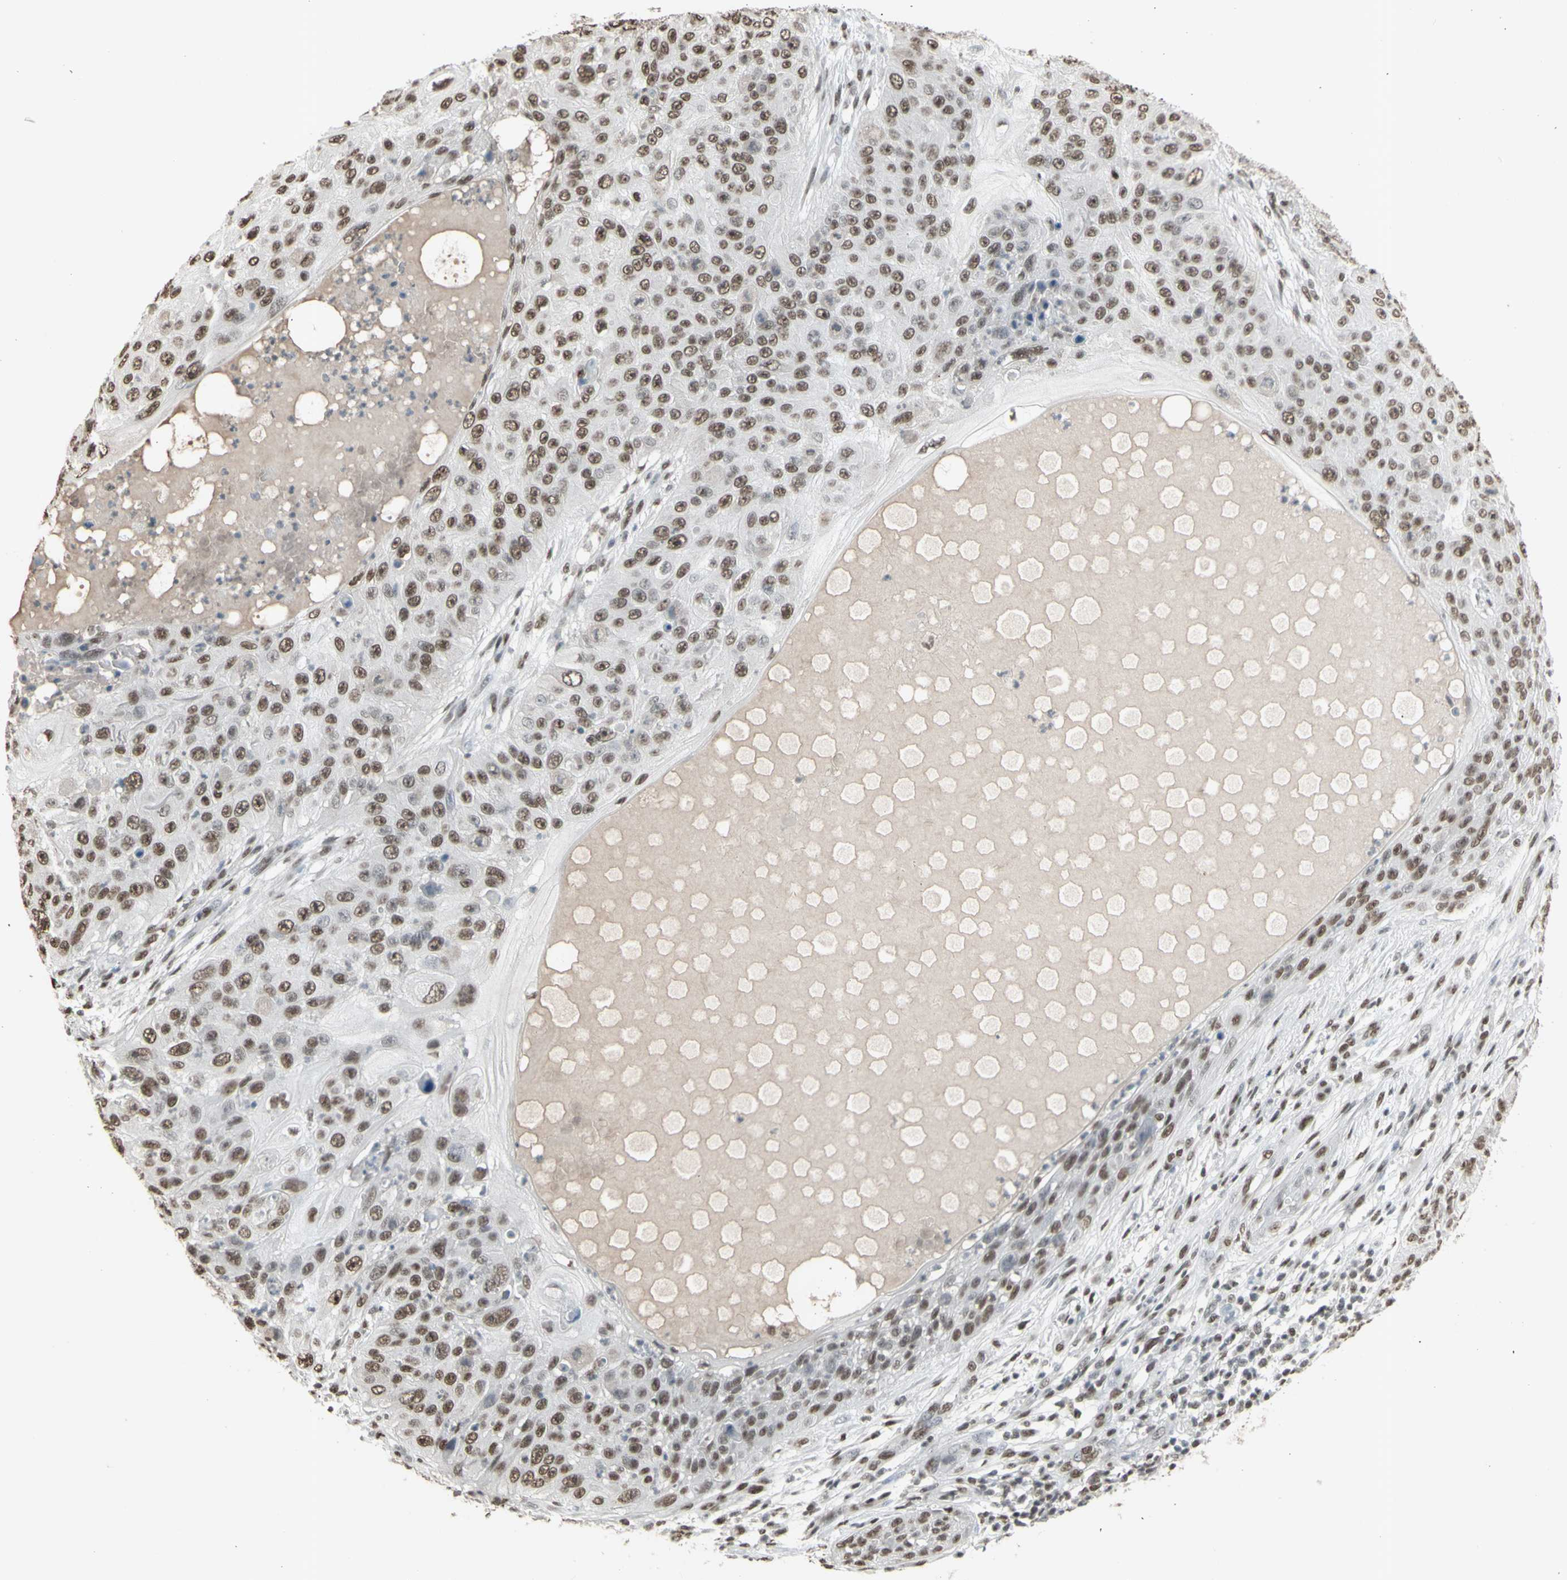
{"staining": {"intensity": "moderate", "quantity": ">75%", "location": "nuclear"}, "tissue": "skin cancer", "cell_type": "Tumor cells", "image_type": "cancer", "snomed": [{"axis": "morphology", "description": "Squamous cell carcinoma, NOS"}, {"axis": "topography", "description": "Skin"}], "caption": "Protein staining displays moderate nuclear positivity in about >75% of tumor cells in squamous cell carcinoma (skin). Ihc stains the protein in brown and the nuclei are stained blue.", "gene": "TRIM28", "patient": {"sex": "female", "age": 80}}